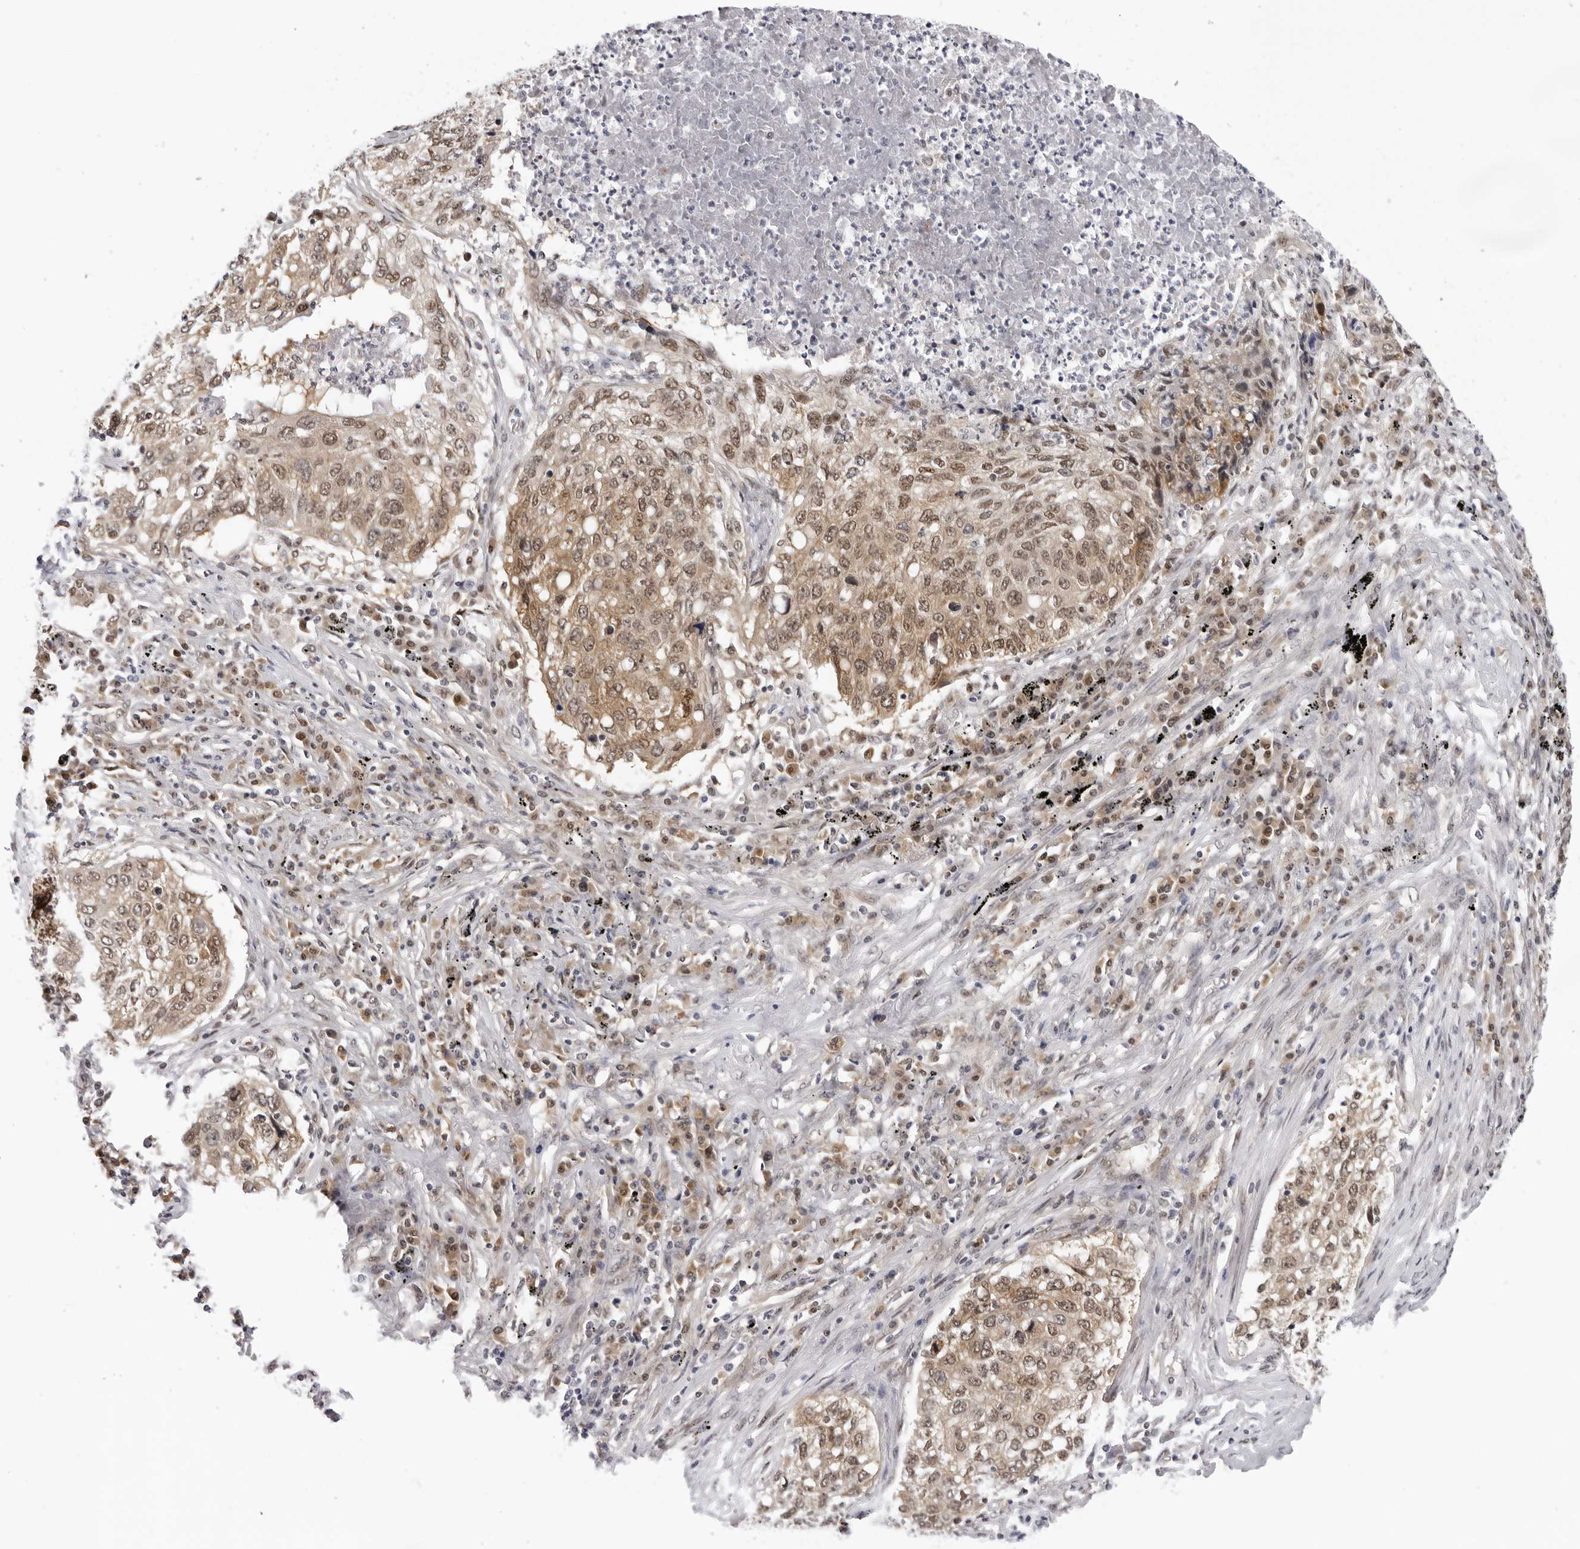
{"staining": {"intensity": "moderate", "quantity": ">75%", "location": "cytoplasmic/membranous,nuclear"}, "tissue": "lung cancer", "cell_type": "Tumor cells", "image_type": "cancer", "snomed": [{"axis": "morphology", "description": "Squamous cell carcinoma, NOS"}, {"axis": "topography", "description": "Lung"}], "caption": "IHC (DAB) staining of human lung squamous cell carcinoma demonstrates moderate cytoplasmic/membranous and nuclear protein staining in approximately >75% of tumor cells.", "gene": "WDR77", "patient": {"sex": "female", "age": 63}}